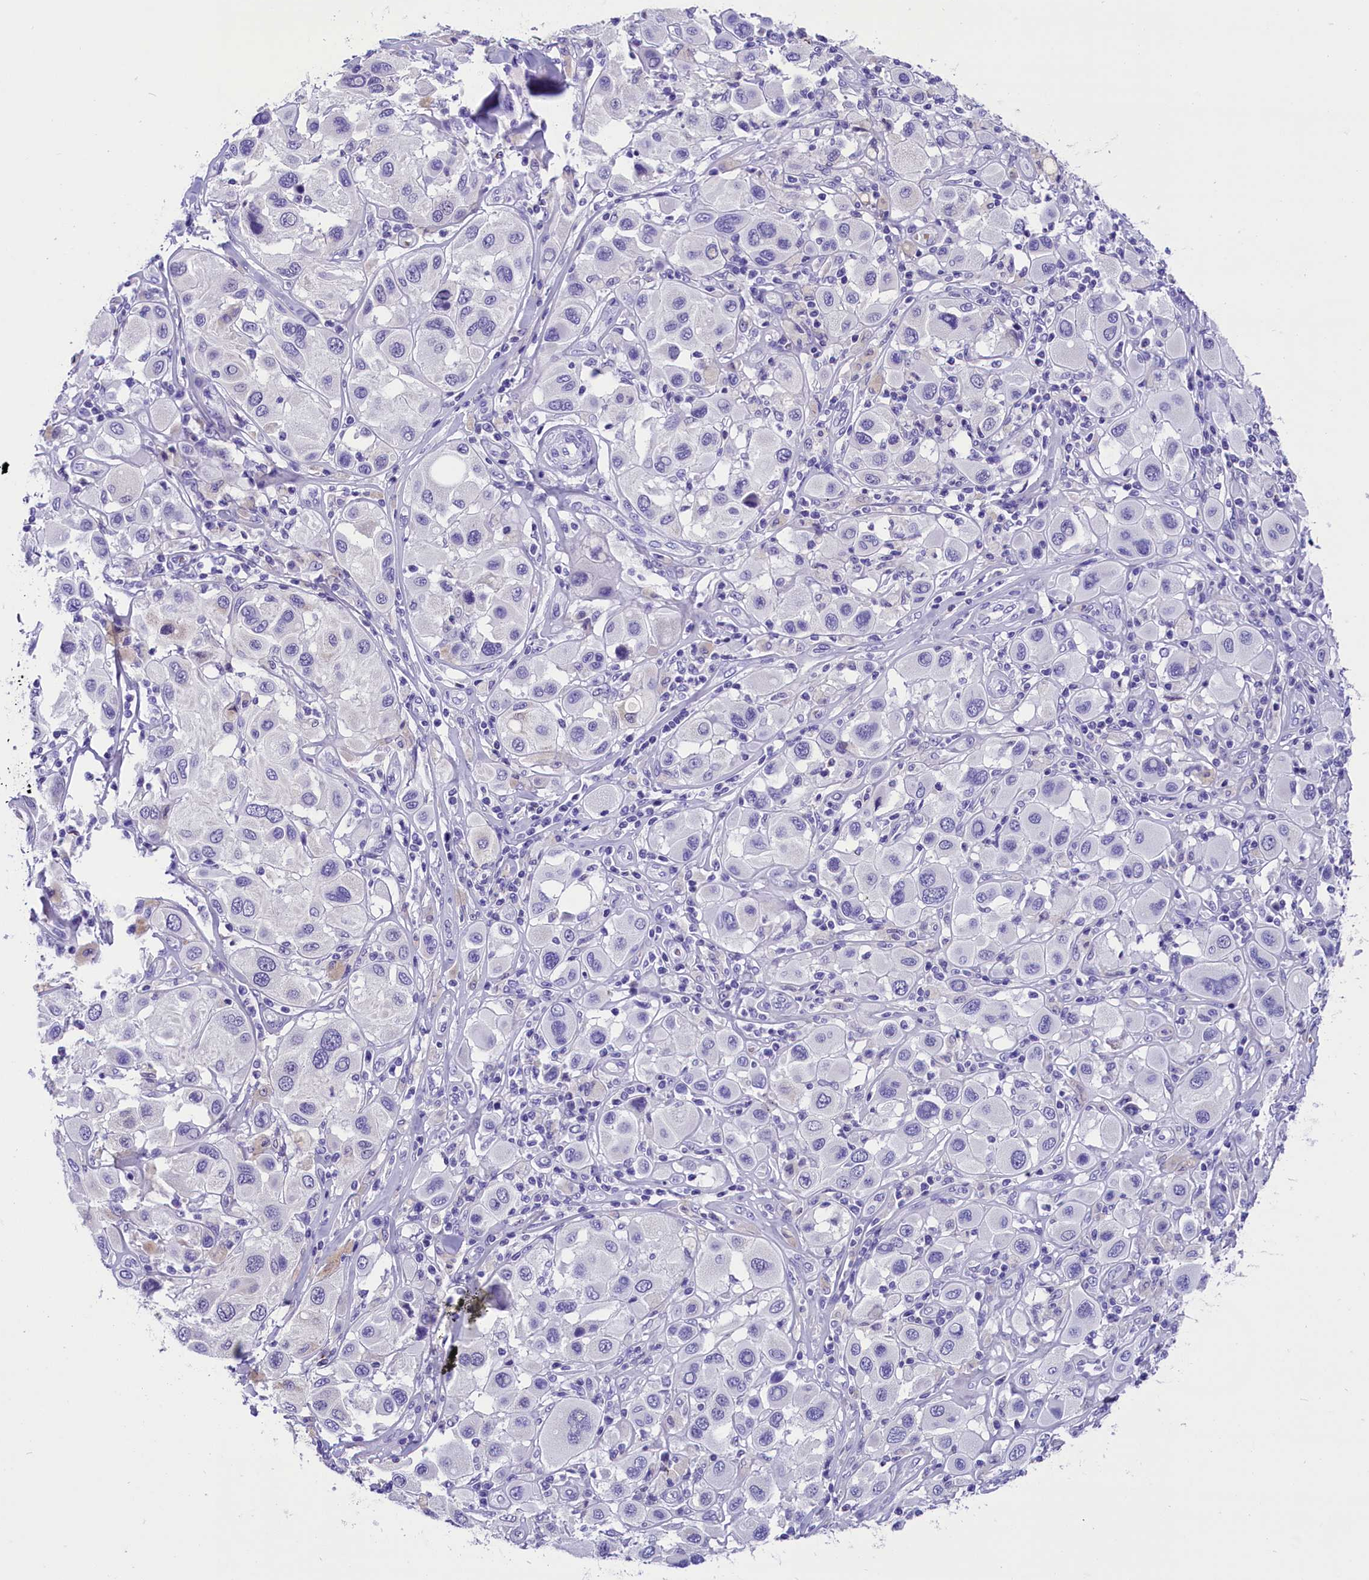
{"staining": {"intensity": "negative", "quantity": "none", "location": "none"}, "tissue": "melanoma", "cell_type": "Tumor cells", "image_type": "cancer", "snomed": [{"axis": "morphology", "description": "Malignant melanoma, Metastatic site"}, {"axis": "topography", "description": "Skin"}], "caption": "Tumor cells show no significant expression in melanoma.", "gene": "ABAT", "patient": {"sex": "male", "age": 41}}